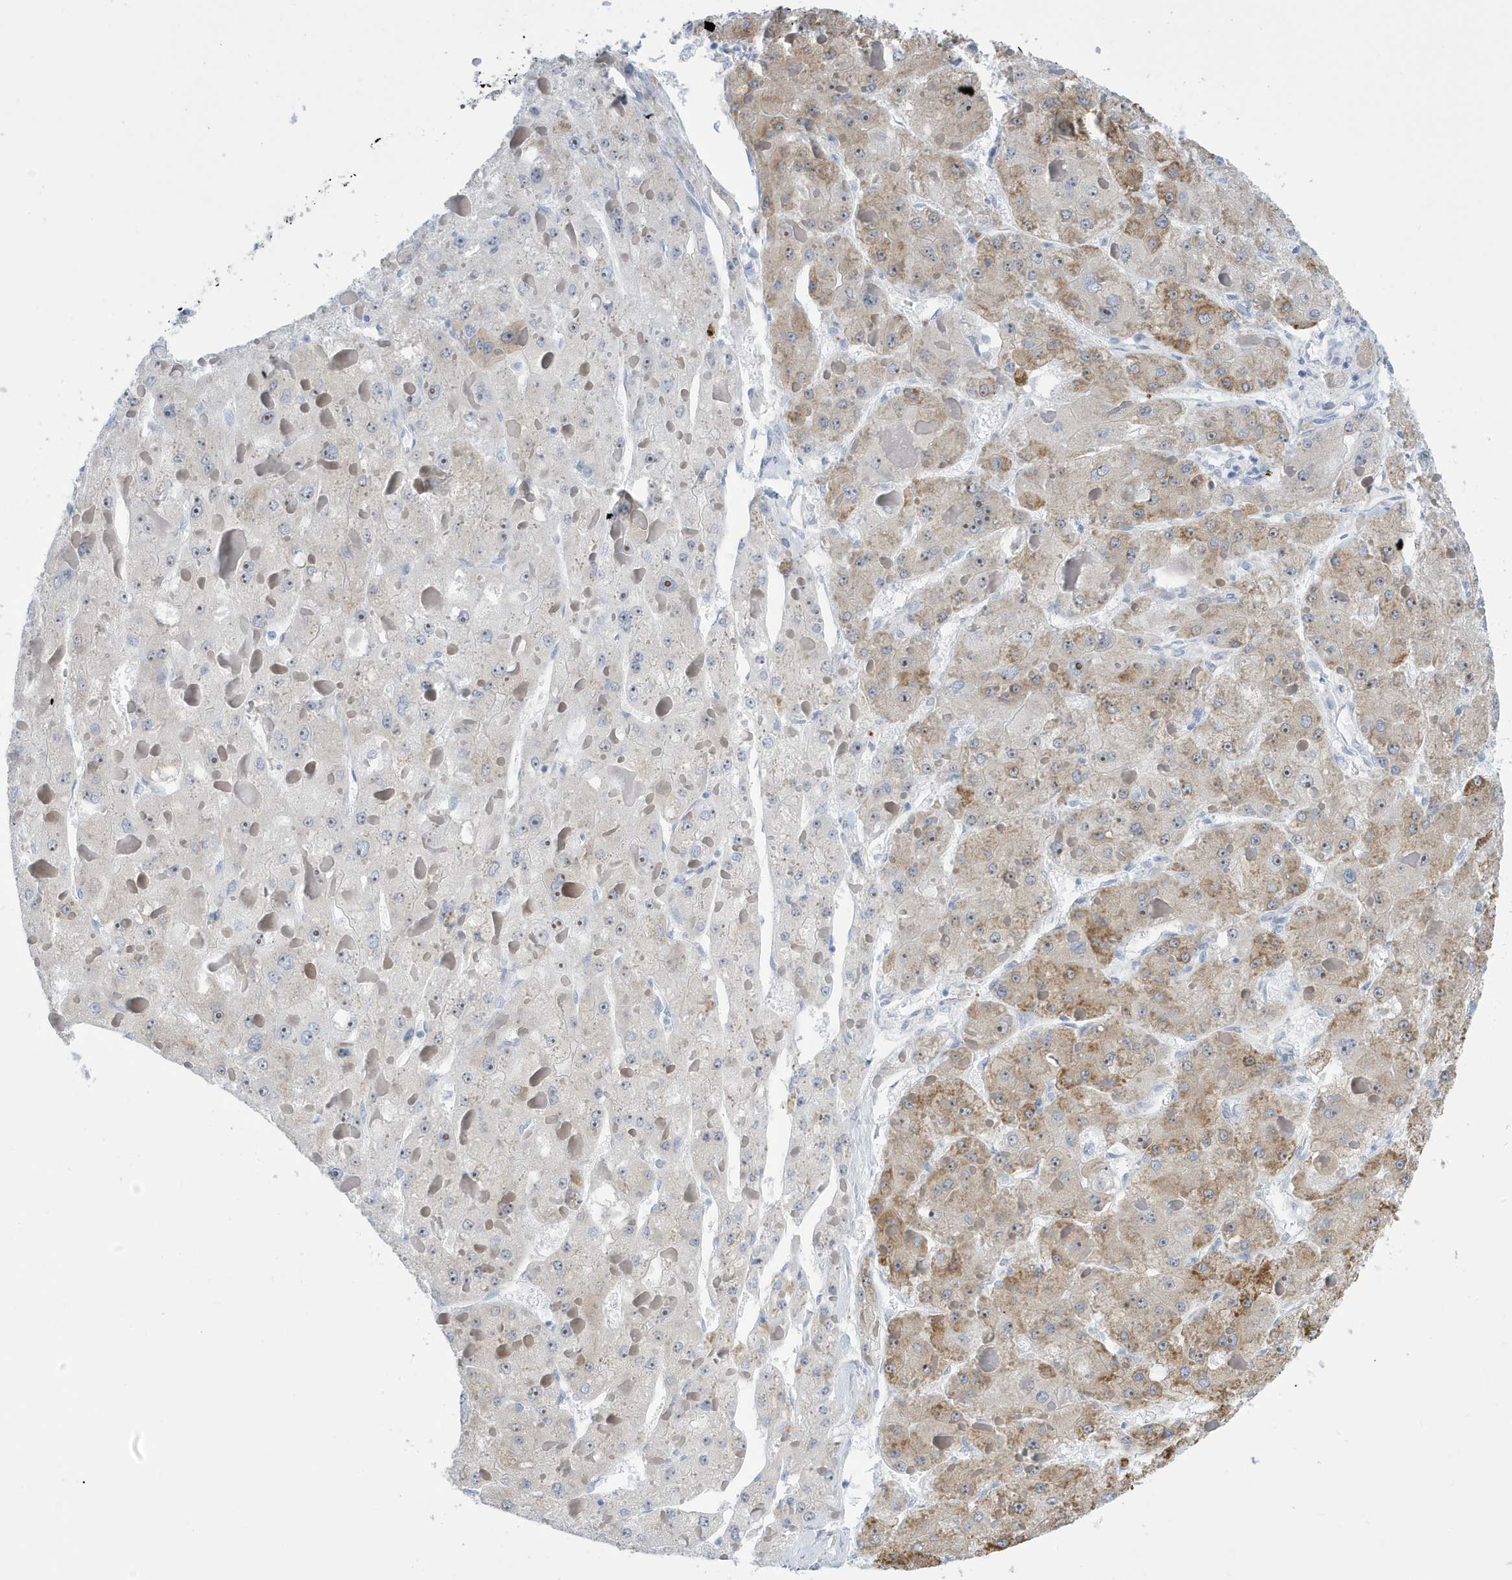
{"staining": {"intensity": "moderate", "quantity": "<25%", "location": "cytoplasmic/membranous"}, "tissue": "liver cancer", "cell_type": "Tumor cells", "image_type": "cancer", "snomed": [{"axis": "morphology", "description": "Carcinoma, Hepatocellular, NOS"}, {"axis": "topography", "description": "Liver"}], "caption": "The photomicrograph displays staining of hepatocellular carcinoma (liver), revealing moderate cytoplasmic/membranous protein positivity (brown color) within tumor cells.", "gene": "SEMA3F", "patient": {"sex": "female", "age": 73}}